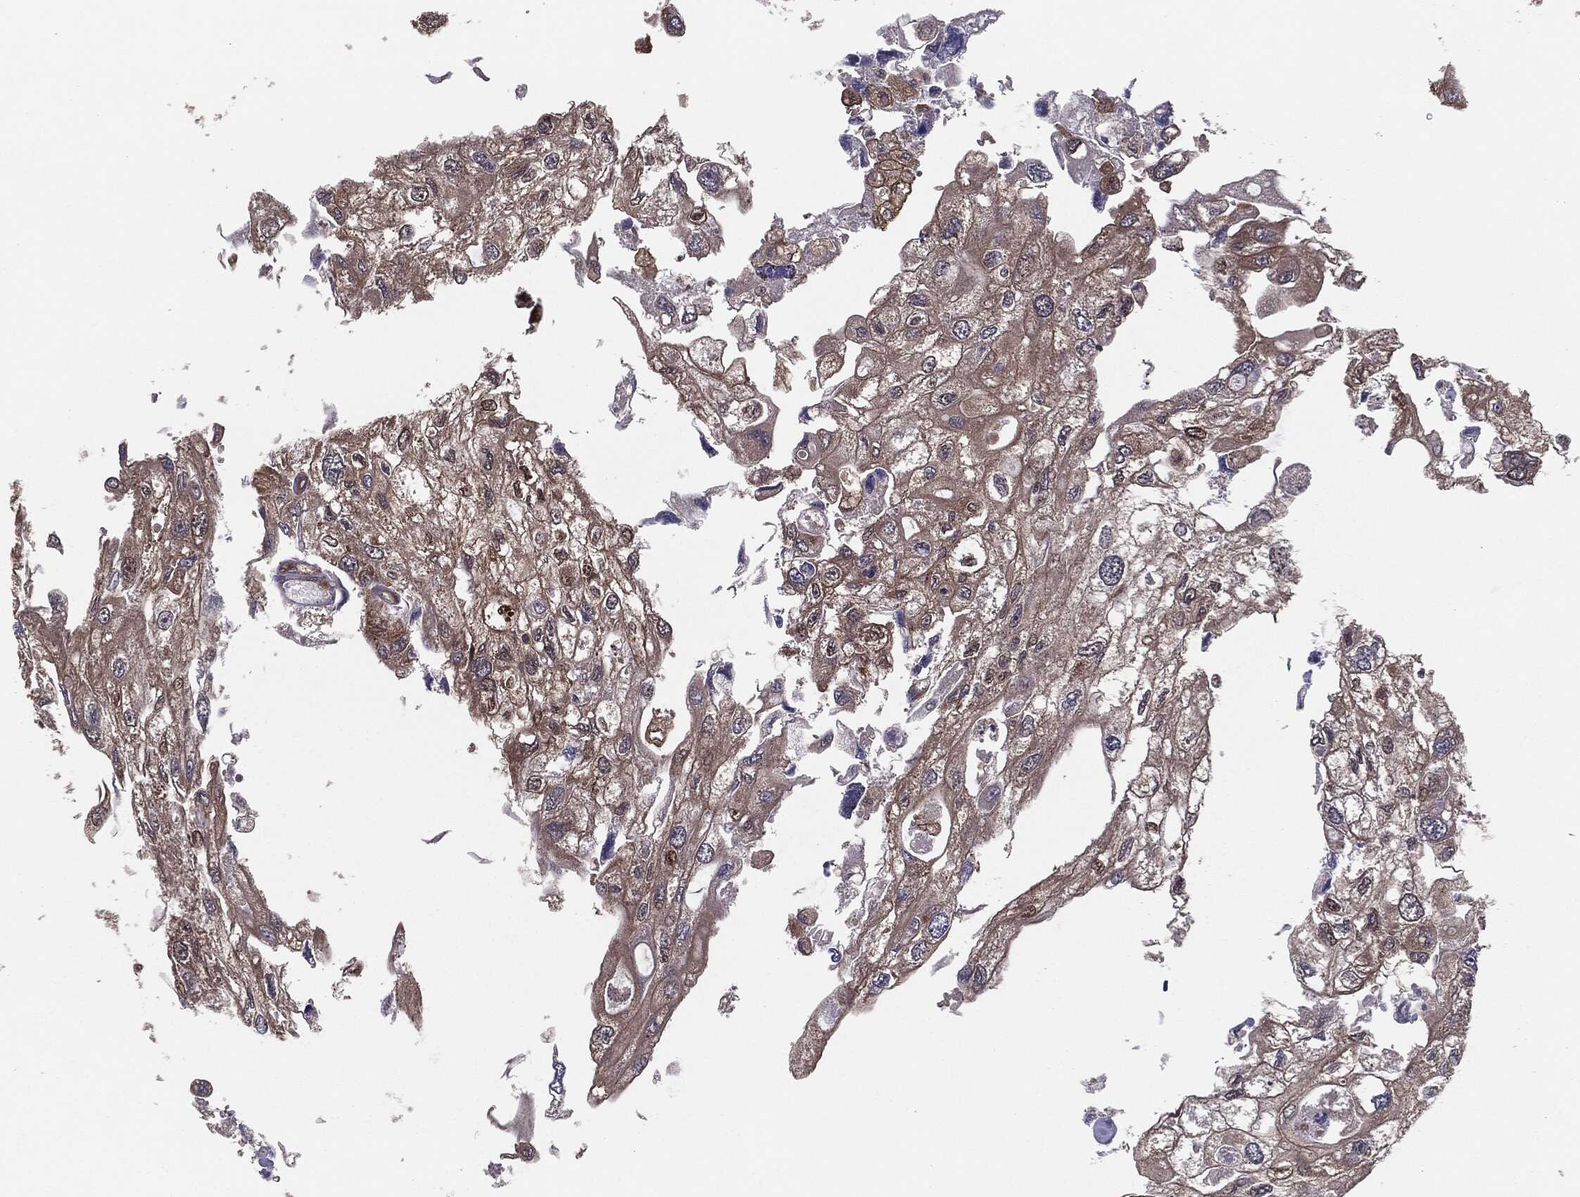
{"staining": {"intensity": "moderate", "quantity": ">75%", "location": "cytoplasmic/membranous"}, "tissue": "urothelial cancer", "cell_type": "Tumor cells", "image_type": "cancer", "snomed": [{"axis": "morphology", "description": "Urothelial carcinoma, High grade"}, {"axis": "topography", "description": "Urinary bladder"}], "caption": "A medium amount of moderate cytoplasmic/membranous expression is seen in about >75% of tumor cells in urothelial cancer tissue. Nuclei are stained in blue.", "gene": "RAP1GDS1", "patient": {"sex": "male", "age": 59}}